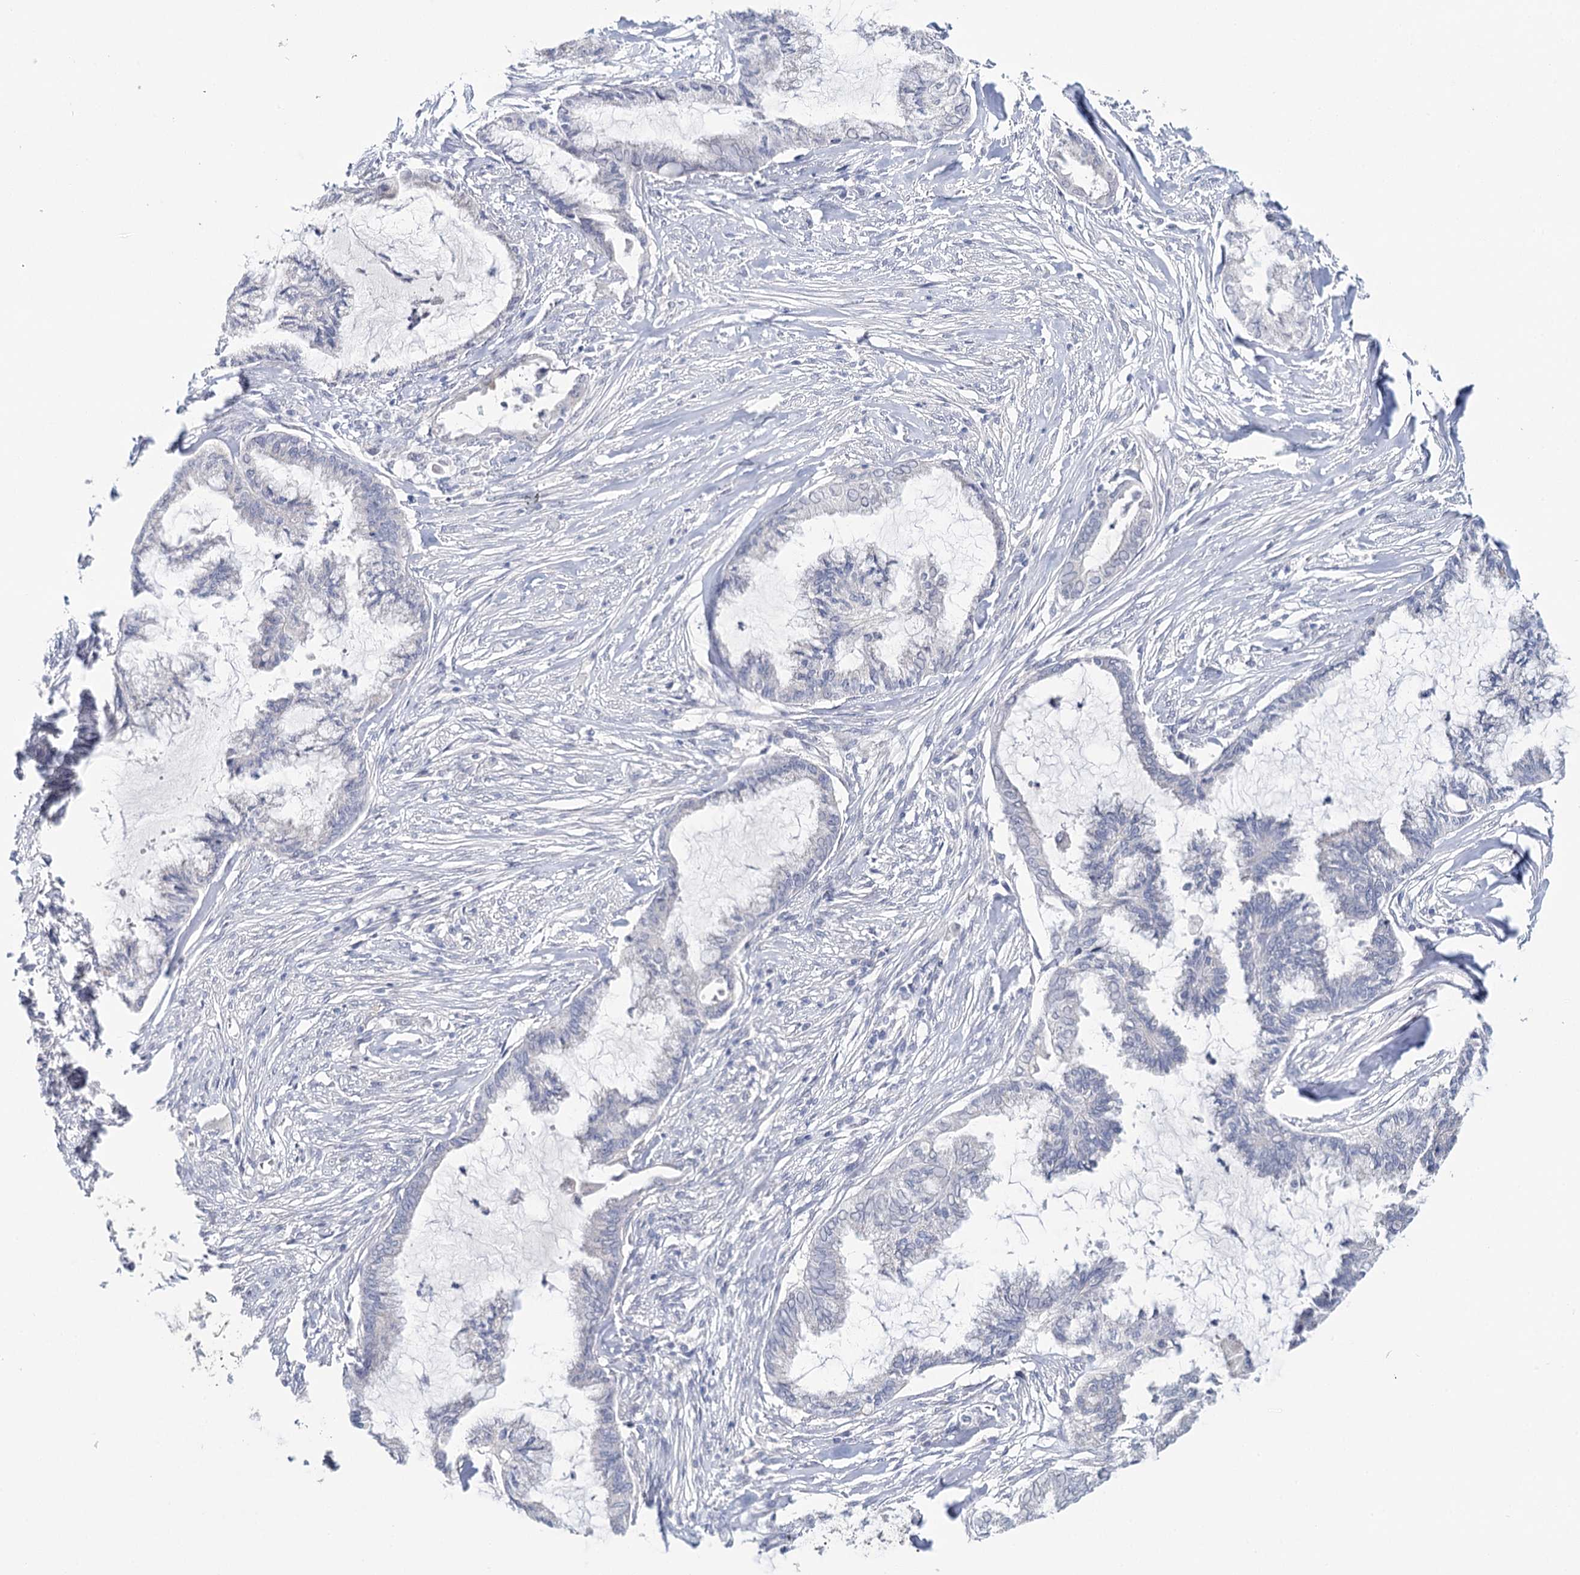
{"staining": {"intensity": "negative", "quantity": "none", "location": "none"}, "tissue": "endometrial cancer", "cell_type": "Tumor cells", "image_type": "cancer", "snomed": [{"axis": "morphology", "description": "Adenocarcinoma, NOS"}, {"axis": "topography", "description": "Endometrium"}], "caption": "There is no significant positivity in tumor cells of endometrial adenocarcinoma.", "gene": "TP53", "patient": {"sex": "female", "age": 86}}